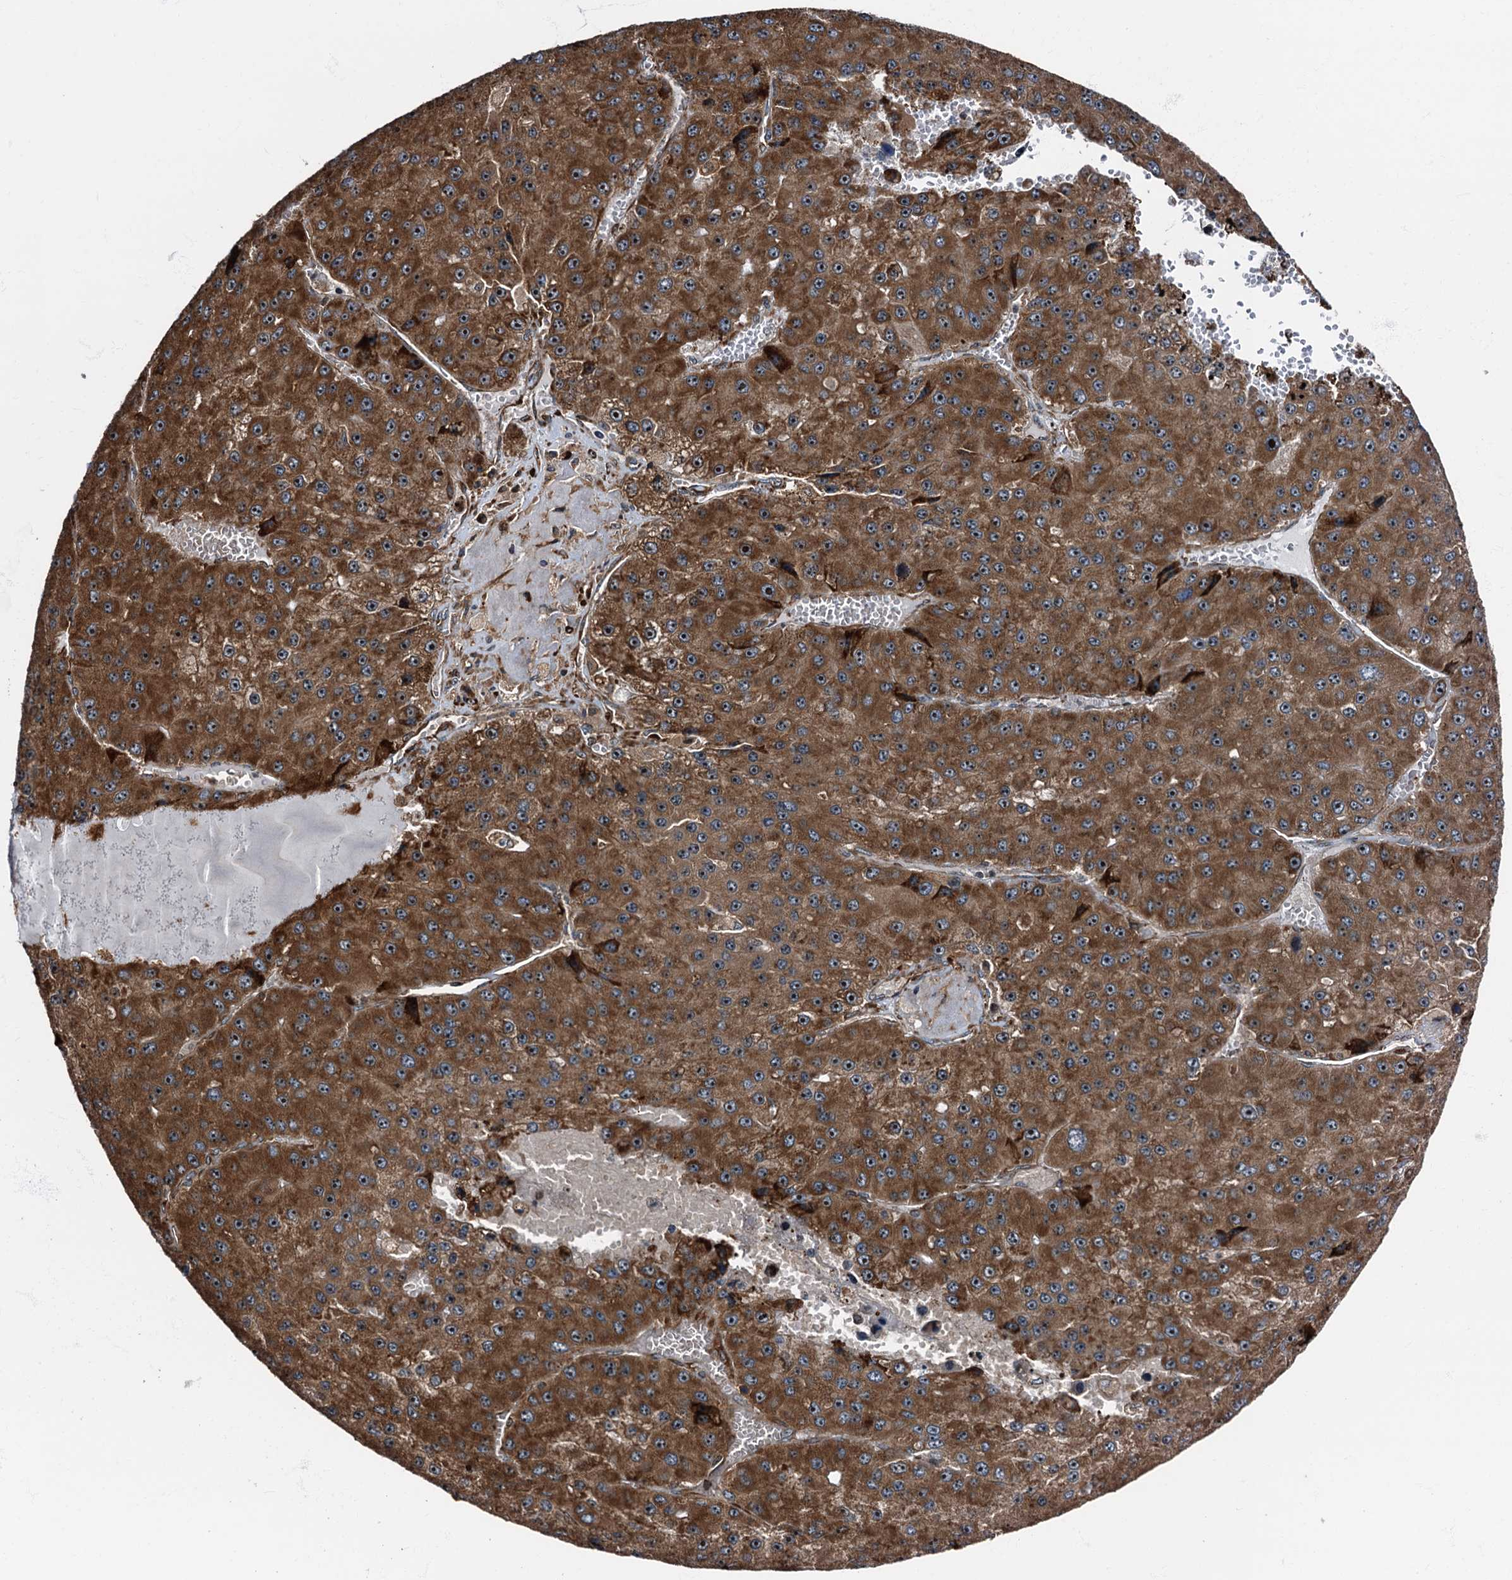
{"staining": {"intensity": "strong", "quantity": ">75%", "location": "cytoplasmic/membranous"}, "tissue": "liver cancer", "cell_type": "Tumor cells", "image_type": "cancer", "snomed": [{"axis": "morphology", "description": "Carcinoma, Hepatocellular, NOS"}, {"axis": "topography", "description": "Liver"}], "caption": "Tumor cells exhibit strong cytoplasmic/membranous staining in about >75% of cells in hepatocellular carcinoma (liver).", "gene": "ATP2C1", "patient": {"sex": "female", "age": 73}}